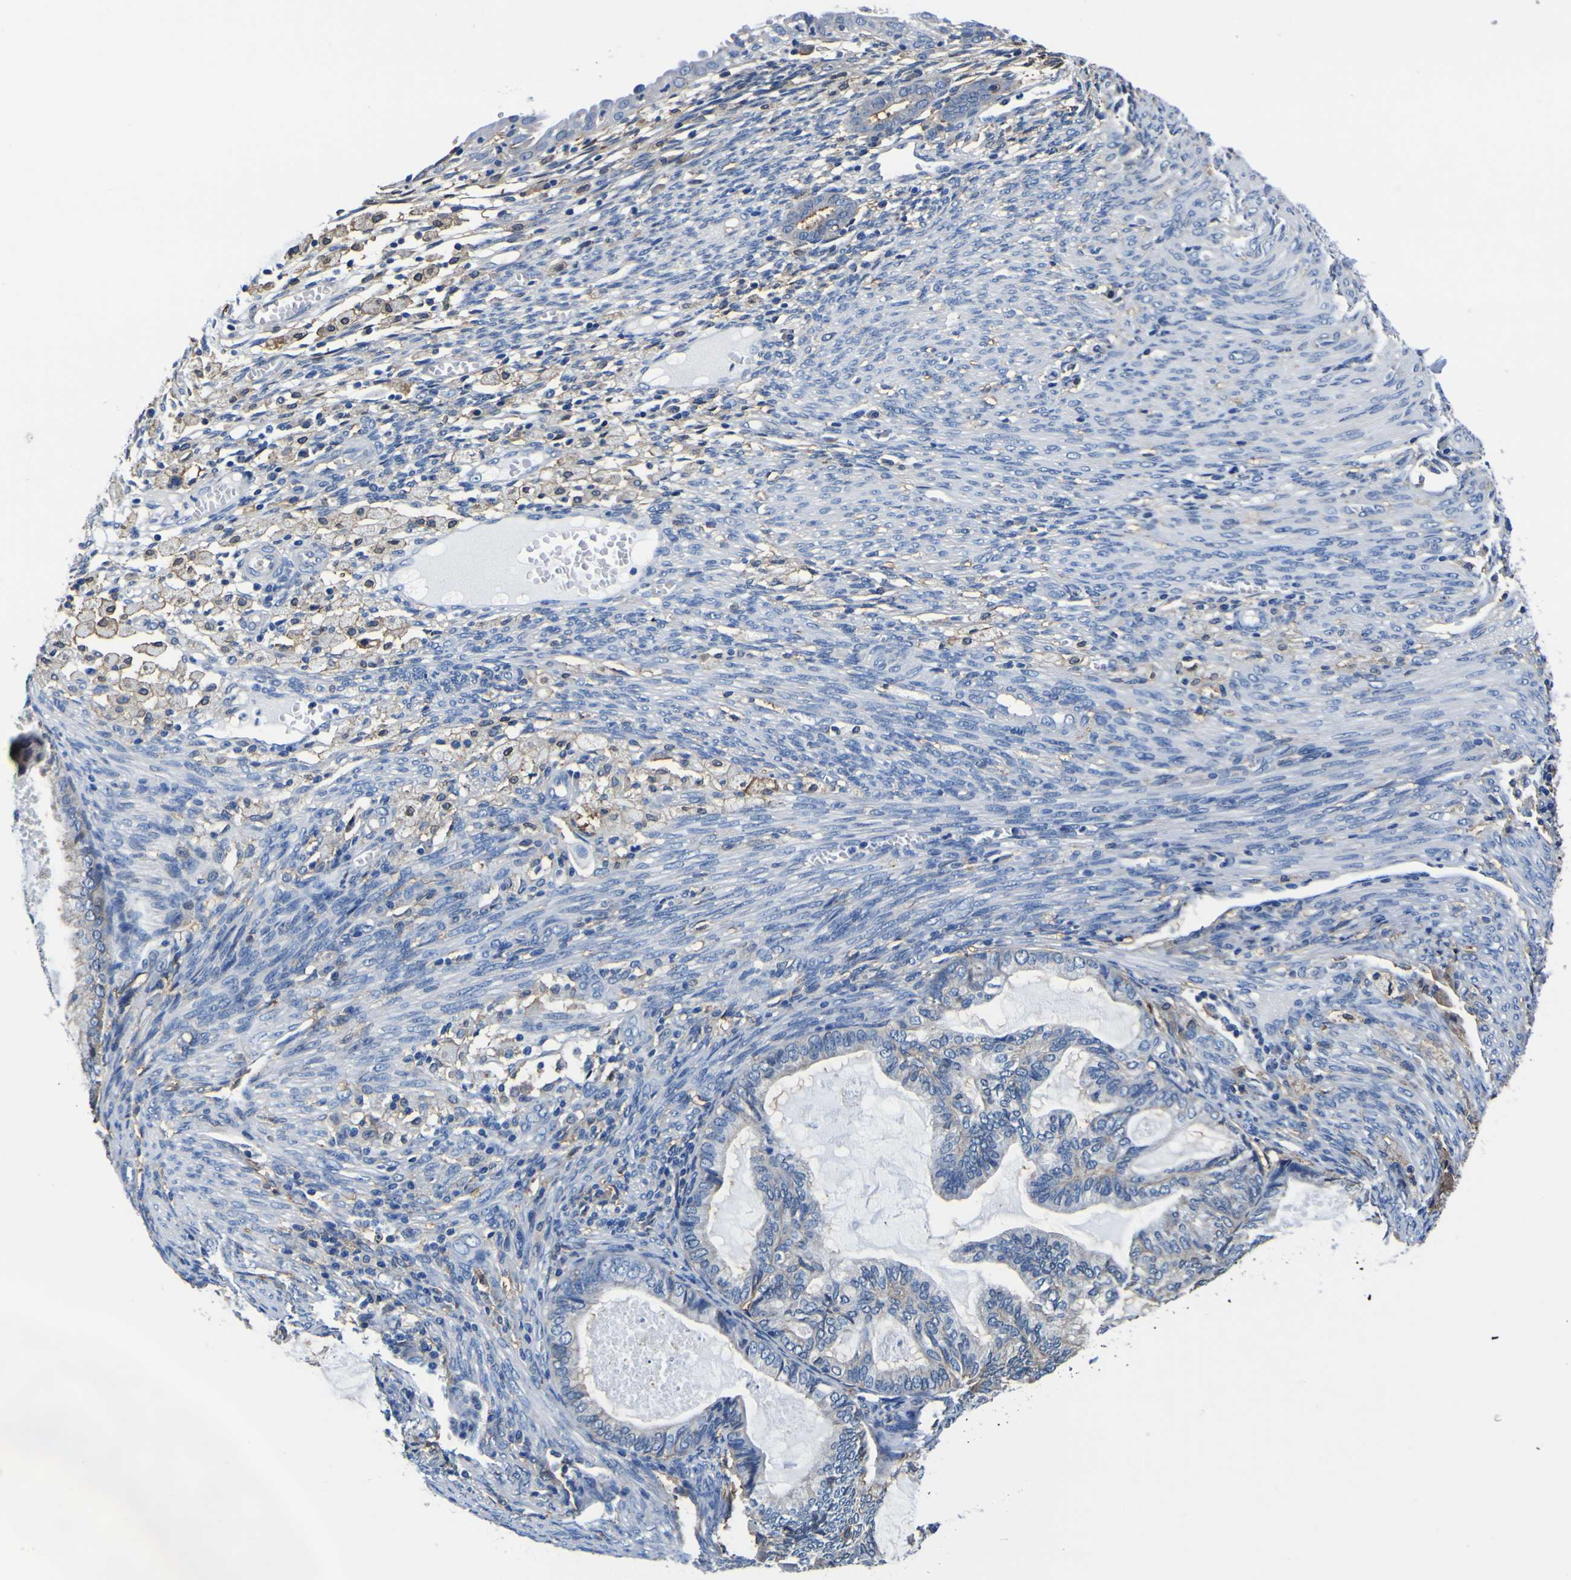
{"staining": {"intensity": "moderate", "quantity": "<25%", "location": "cytoplasmic/membranous"}, "tissue": "cervical cancer", "cell_type": "Tumor cells", "image_type": "cancer", "snomed": [{"axis": "morphology", "description": "Normal tissue, NOS"}, {"axis": "morphology", "description": "Adenocarcinoma, NOS"}, {"axis": "topography", "description": "Cervix"}, {"axis": "topography", "description": "Endometrium"}], "caption": "Protein staining shows moderate cytoplasmic/membranous expression in approximately <25% of tumor cells in cervical adenocarcinoma.", "gene": "PXDN", "patient": {"sex": "female", "age": 86}}